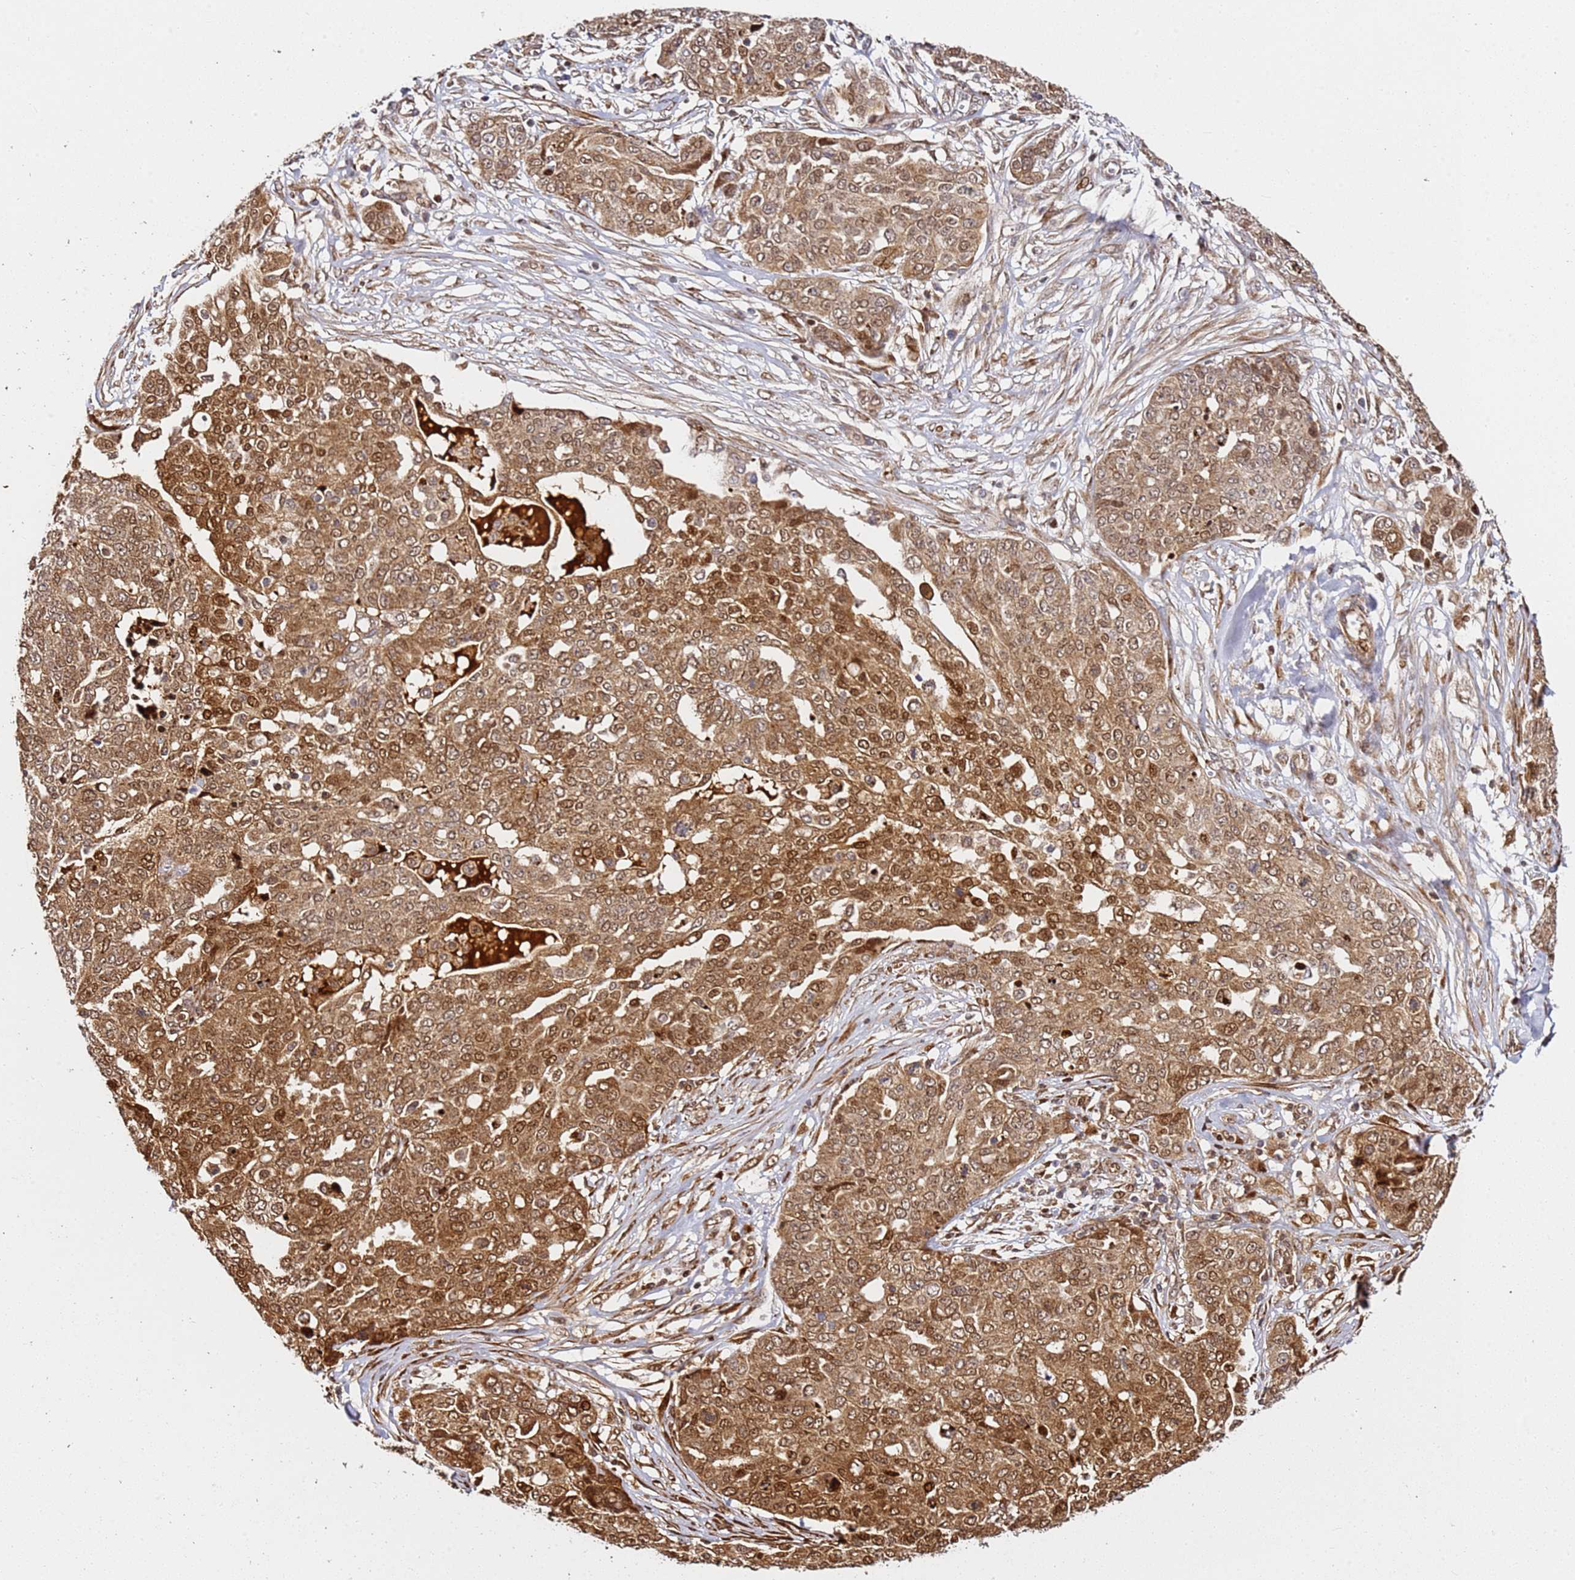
{"staining": {"intensity": "moderate", "quantity": ">75%", "location": "cytoplasmic/membranous,nuclear"}, "tissue": "ovarian cancer", "cell_type": "Tumor cells", "image_type": "cancer", "snomed": [{"axis": "morphology", "description": "Cystadenocarcinoma, serous, NOS"}, {"axis": "topography", "description": "Soft tissue"}, {"axis": "topography", "description": "Ovary"}], "caption": "Ovarian serous cystadenocarcinoma stained for a protein (brown) reveals moderate cytoplasmic/membranous and nuclear positive staining in approximately >75% of tumor cells.", "gene": "SMOX", "patient": {"sex": "female", "age": 57}}